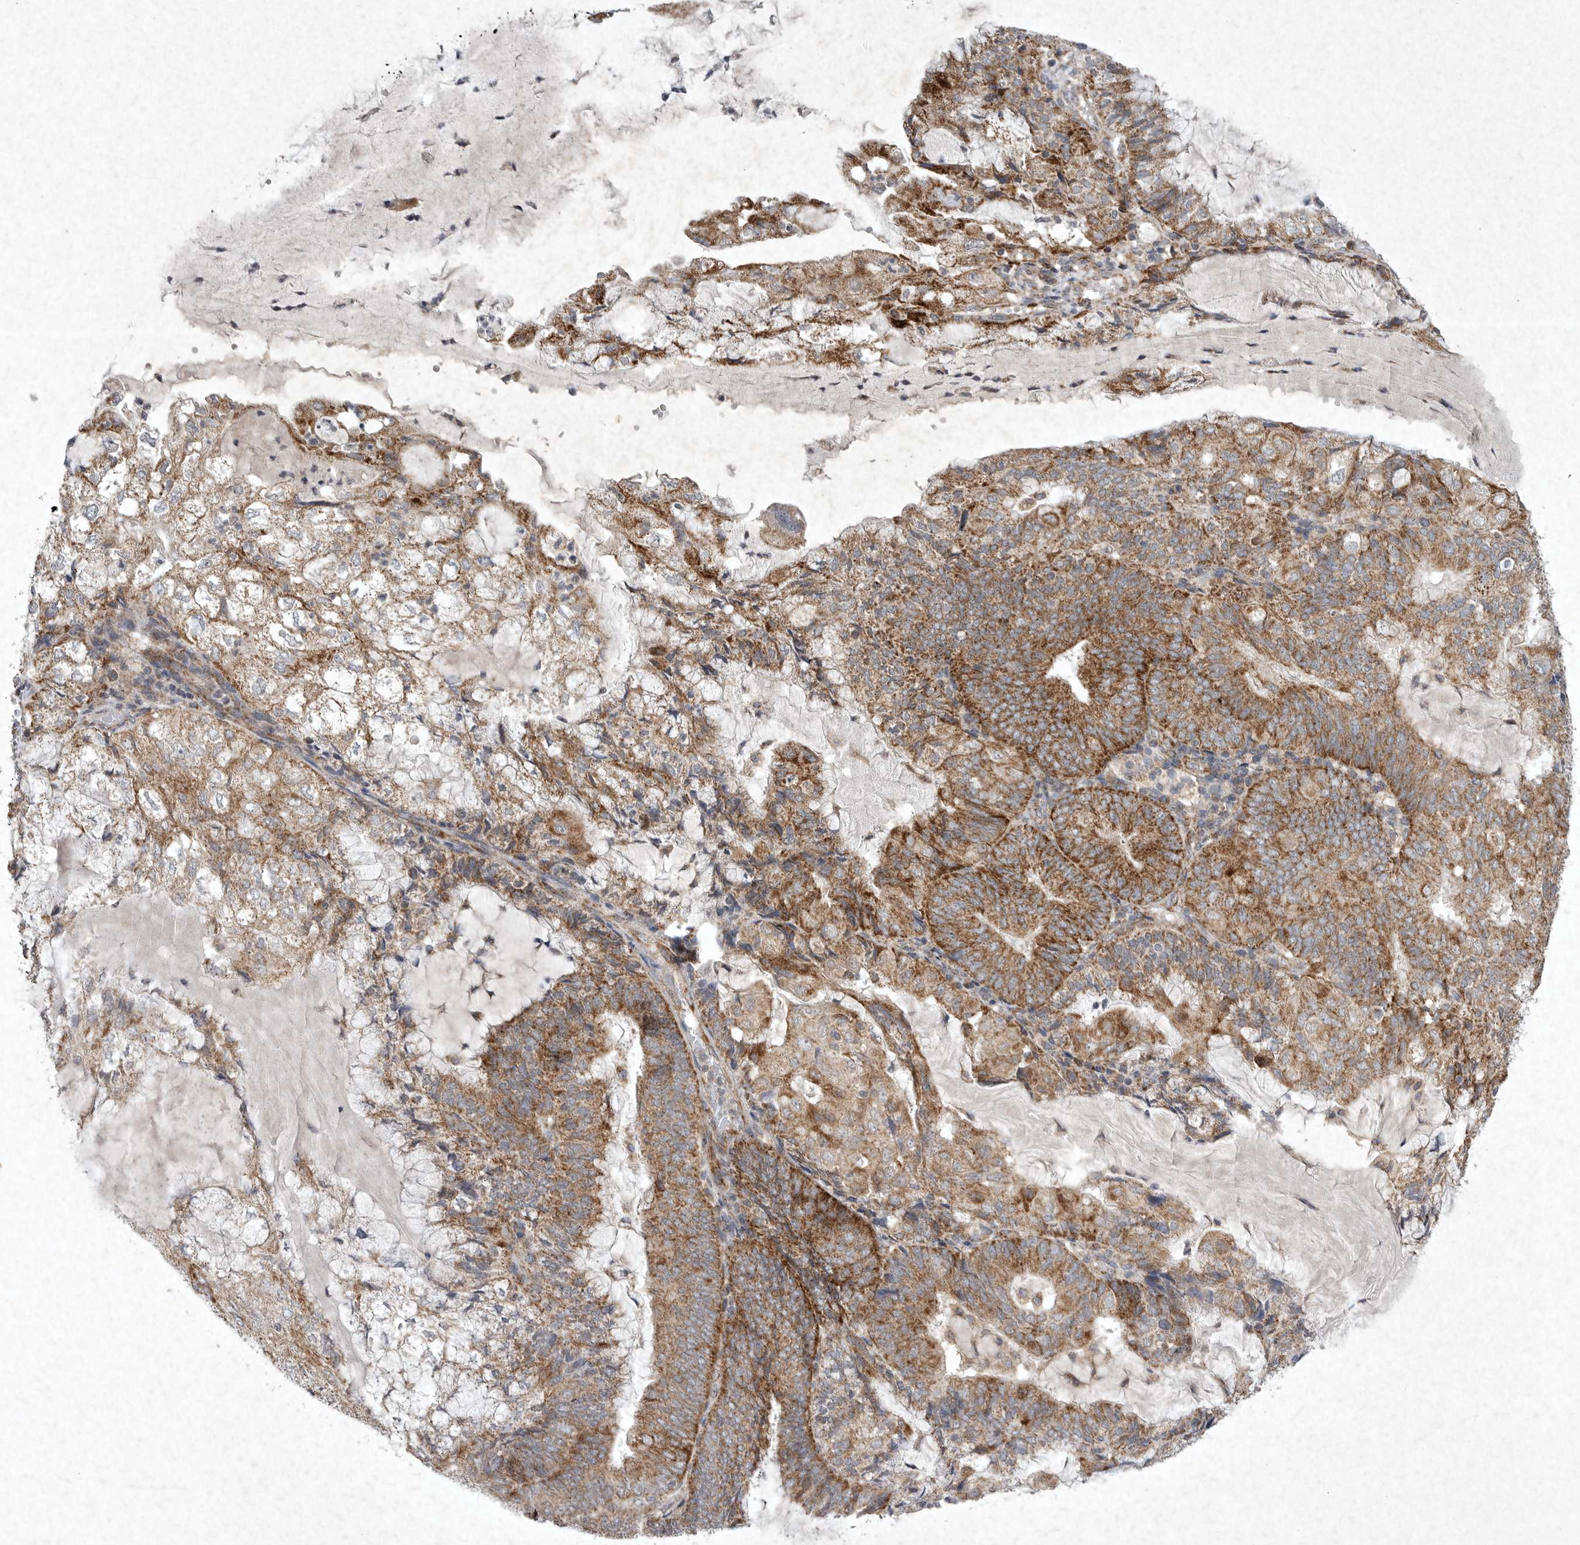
{"staining": {"intensity": "strong", "quantity": ">75%", "location": "cytoplasmic/membranous"}, "tissue": "endometrial cancer", "cell_type": "Tumor cells", "image_type": "cancer", "snomed": [{"axis": "morphology", "description": "Adenocarcinoma, NOS"}, {"axis": "topography", "description": "Endometrium"}], "caption": "Endometrial cancer stained with a protein marker exhibits strong staining in tumor cells.", "gene": "DDR1", "patient": {"sex": "female", "age": 81}}